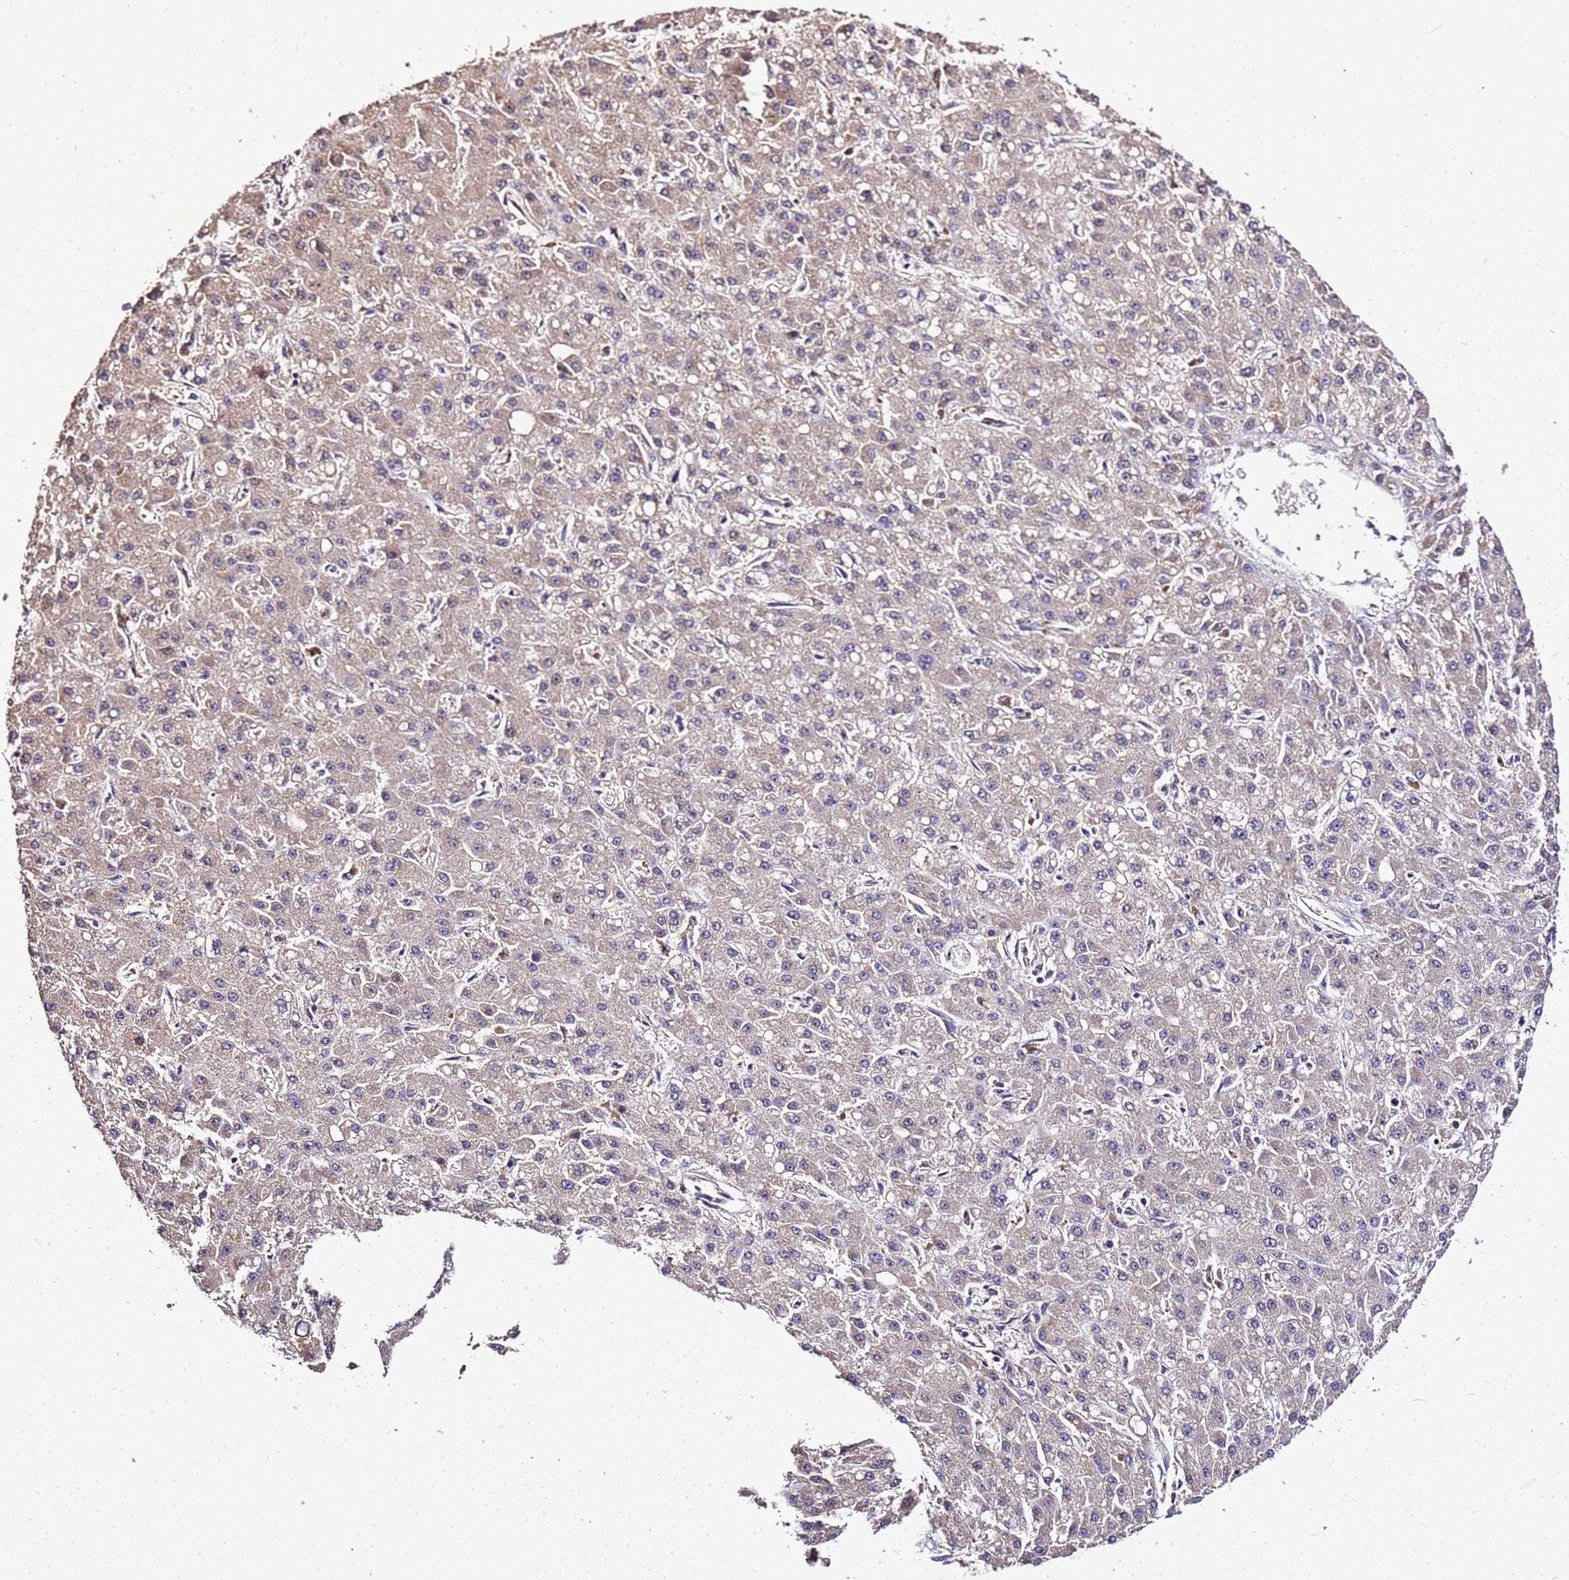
{"staining": {"intensity": "weak", "quantity": "25%-75%", "location": "cytoplasmic/membranous"}, "tissue": "liver cancer", "cell_type": "Tumor cells", "image_type": "cancer", "snomed": [{"axis": "morphology", "description": "Carcinoma, Hepatocellular, NOS"}, {"axis": "topography", "description": "Liver"}], "caption": "The micrograph exhibits staining of liver cancer, revealing weak cytoplasmic/membranous protein positivity (brown color) within tumor cells. The staining was performed using DAB, with brown indicating positive protein expression. Nuclei are stained blue with hematoxylin.", "gene": "WNK4", "patient": {"sex": "male", "age": 67}}